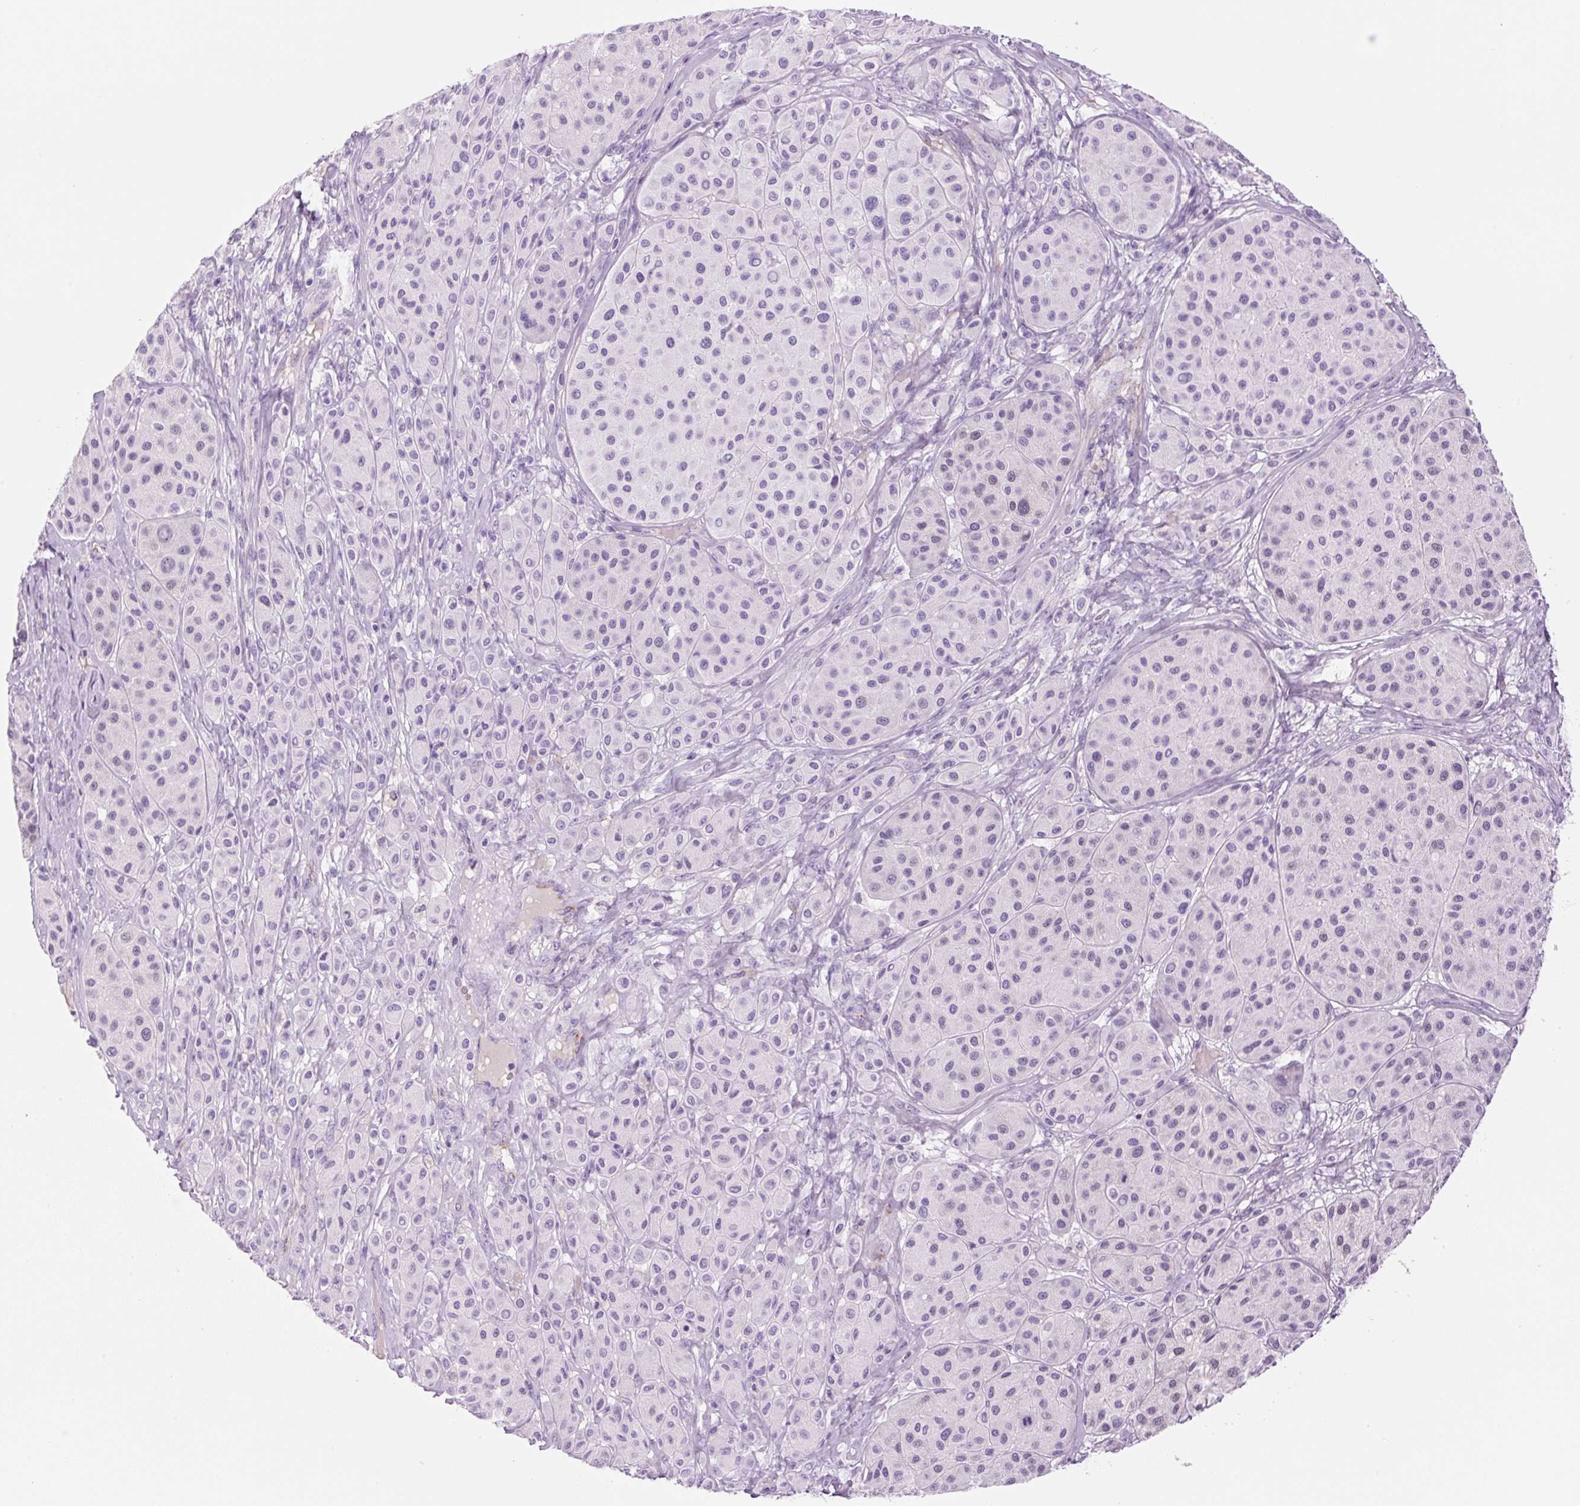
{"staining": {"intensity": "negative", "quantity": "none", "location": "none"}, "tissue": "melanoma", "cell_type": "Tumor cells", "image_type": "cancer", "snomed": [{"axis": "morphology", "description": "Malignant melanoma, Metastatic site"}, {"axis": "topography", "description": "Smooth muscle"}], "caption": "This is a micrograph of IHC staining of malignant melanoma (metastatic site), which shows no expression in tumor cells.", "gene": "RSPO4", "patient": {"sex": "male", "age": 41}}